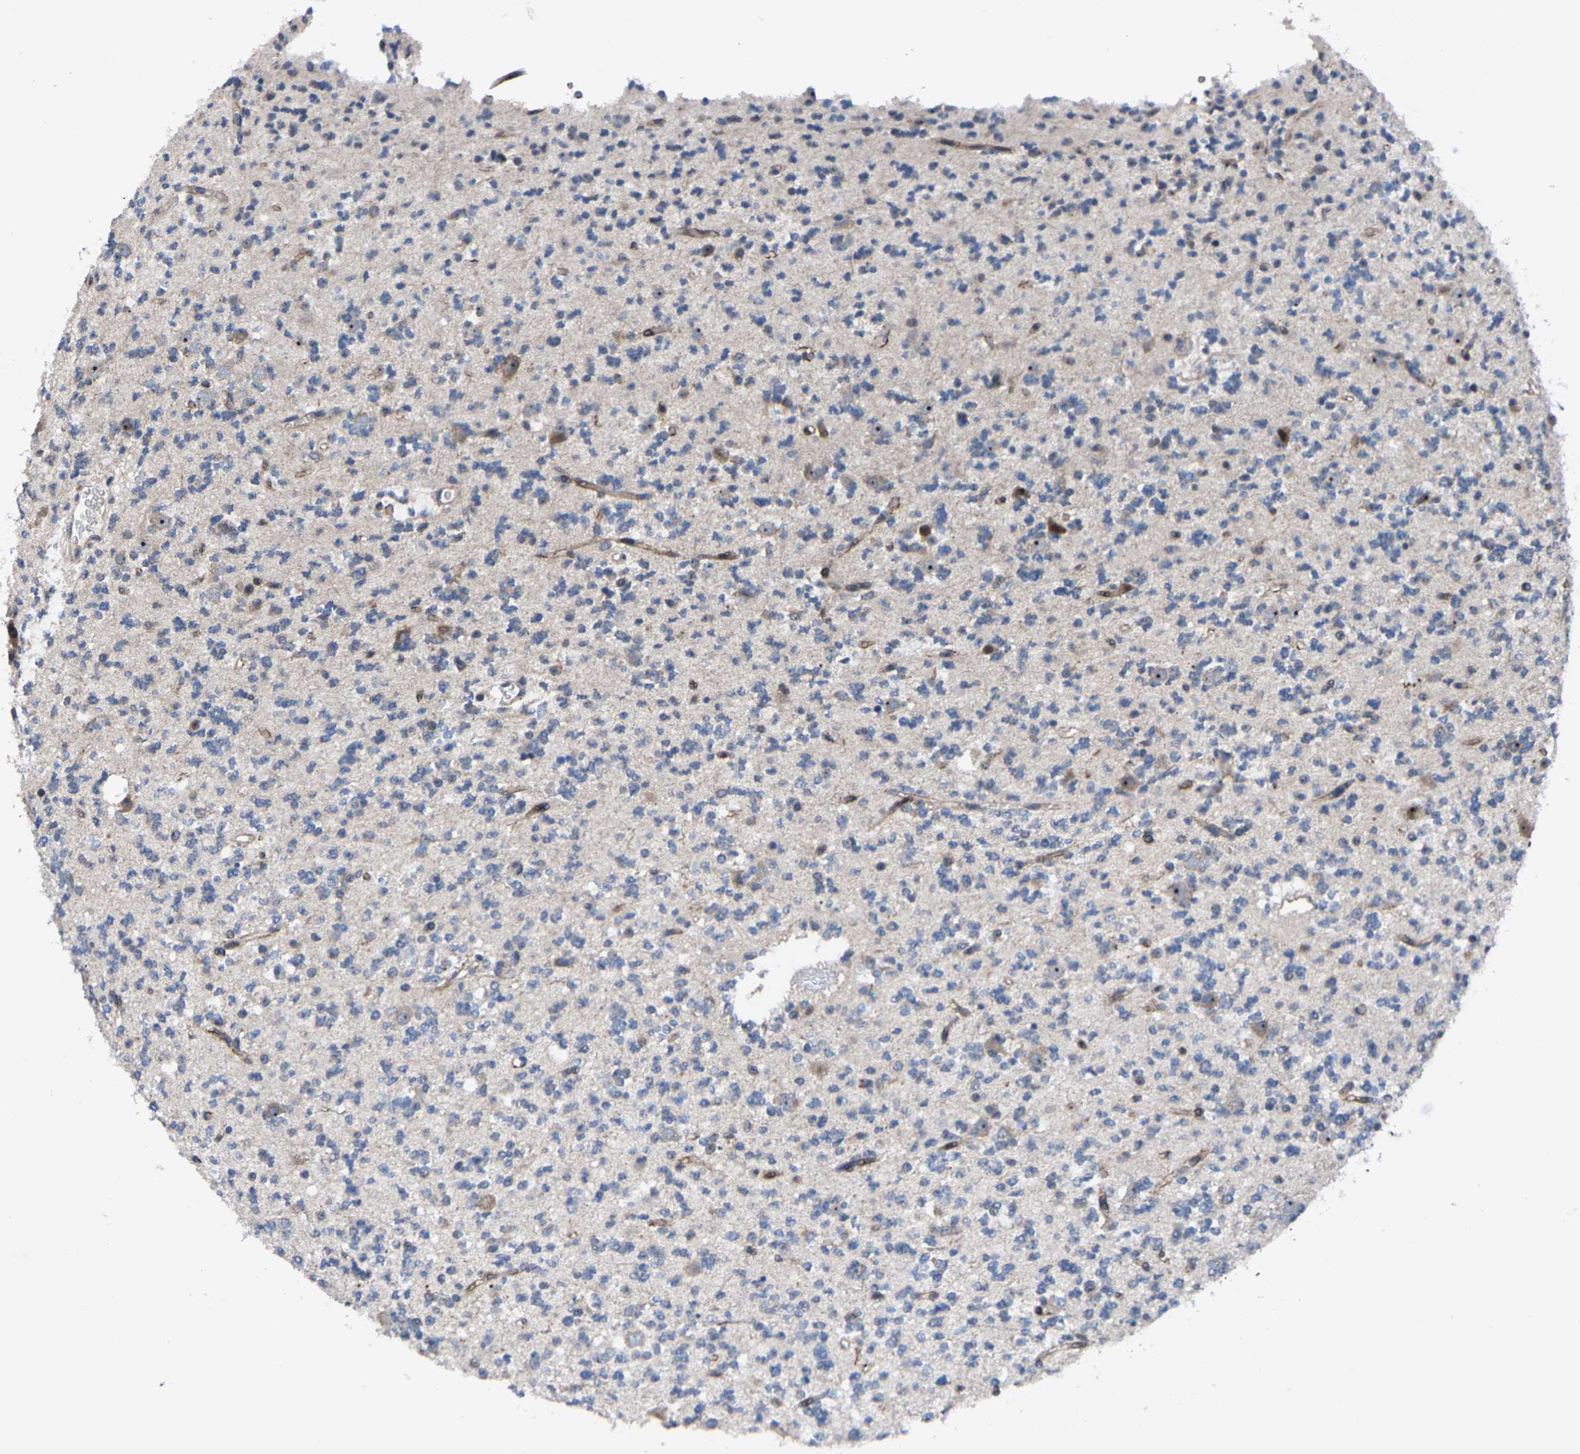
{"staining": {"intensity": "negative", "quantity": "none", "location": "none"}, "tissue": "glioma", "cell_type": "Tumor cells", "image_type": "cancer", "snomed": [{"axis": "morphology", "description": "Glioma, malignant, Low grade"}, {"axis": "topography", "description": "Brain"}], "caption": "Immunohistochemistry micrograph of neoplastic tissue: low-grade glioma (malignant) stained with DAB (3,3'-diaminobenzidine) demonstrates no significant protein staining in tumor cells.", "gene": "HAUS6", "patient": {"sex": "male", "age": 38}}